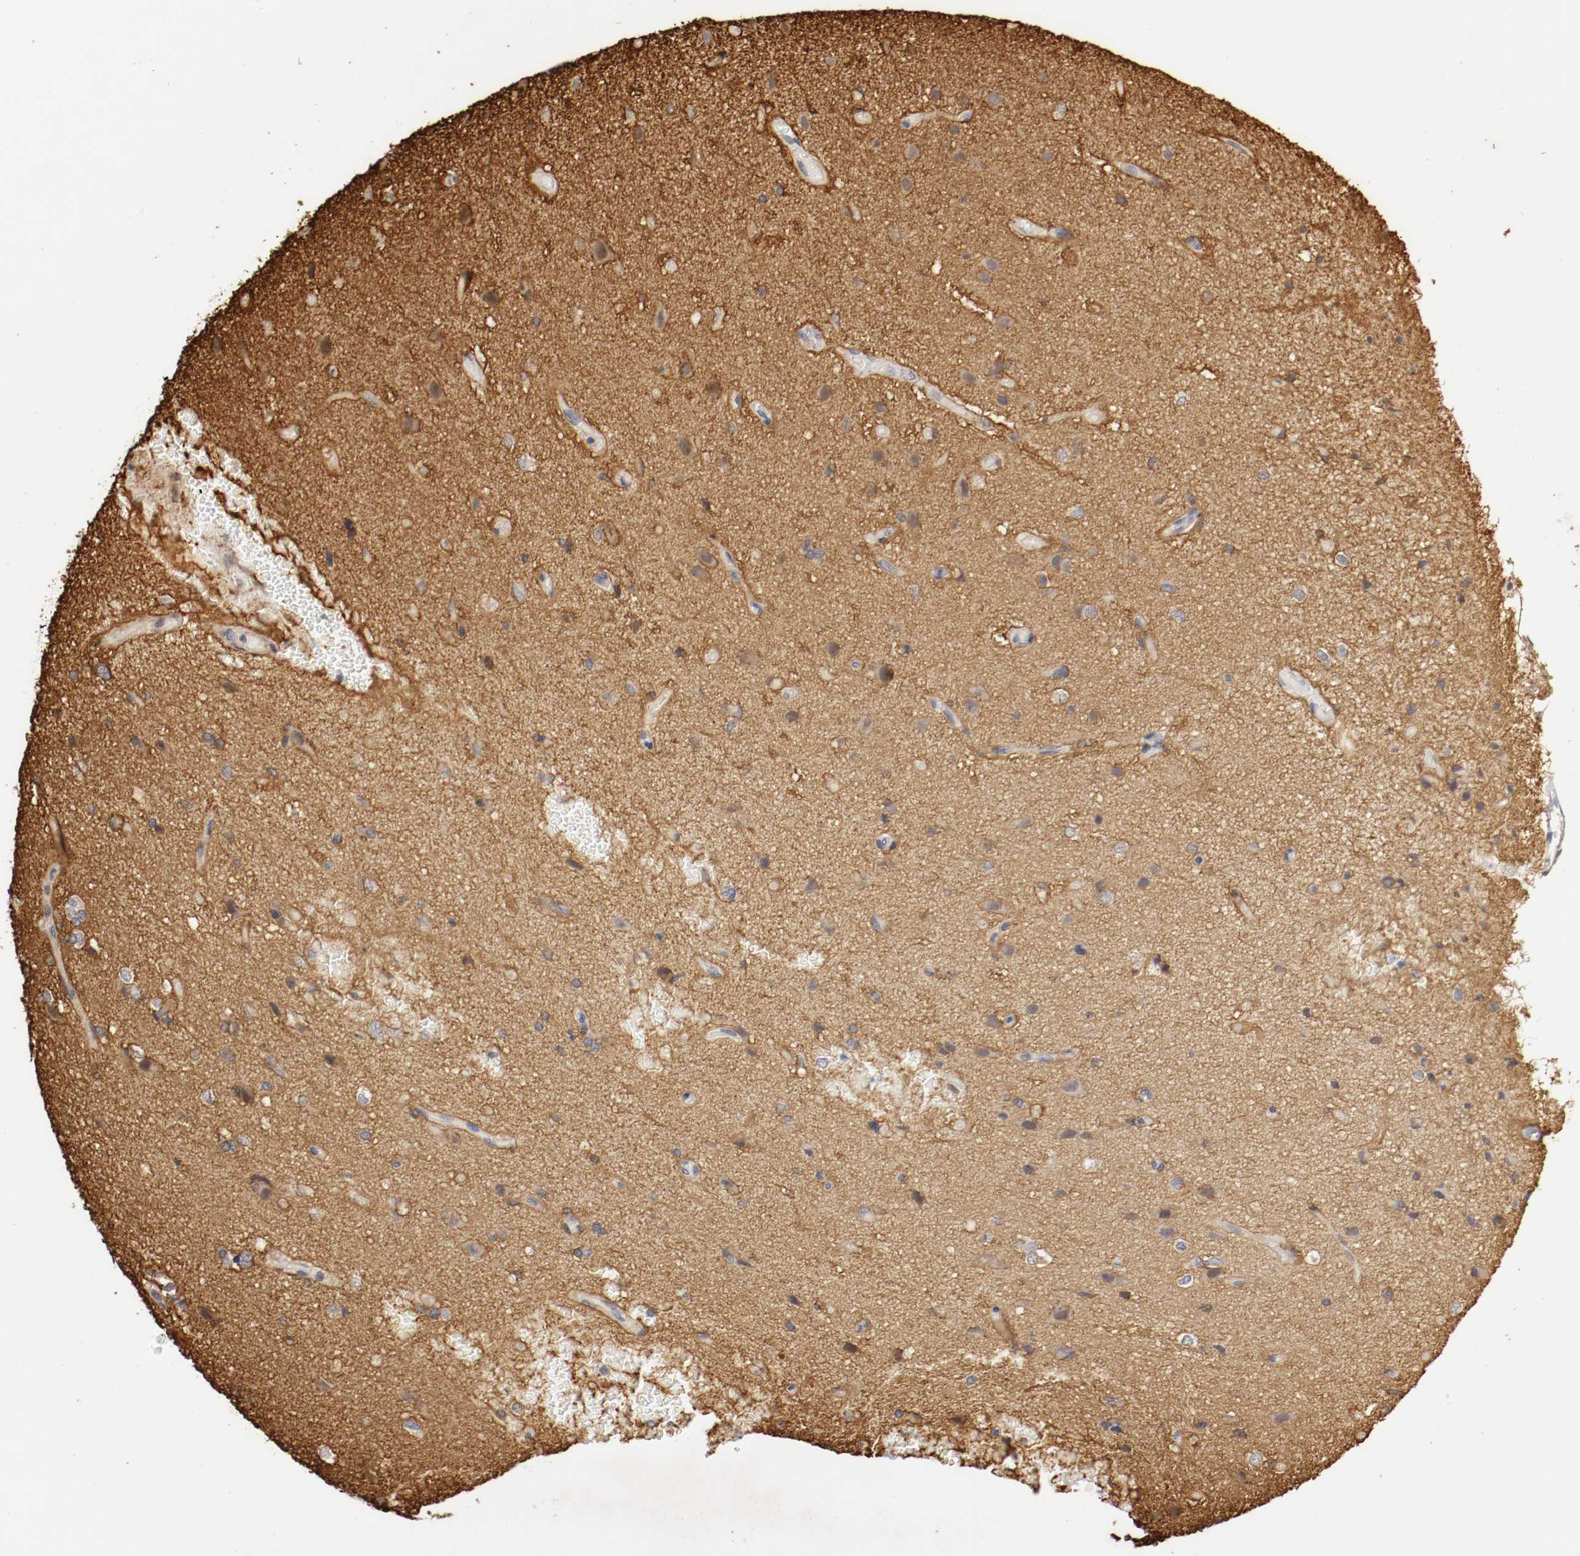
{"staining": {"intensity": "weak", "quantity": "25%-75%", "location": "cytoplasmic/membranous"}, "tissue": "glioma", "cell_type": "Tumor cells", "image_type": "cancer", "snomed": [{"axis": "morphology", "description": "Glioma, malignant, High grade"}, {"axis": "topography", "description": "Brain"}], "caption": "Immunohistochemistry micrograph of human high-grade glioma (malignant) stained for a protein (brown), which displays low levels of weak cytoplasmic/membranous expression in approximately 25%-75% of tumor cells.", "gene": "TNFRSF1B", "patient": {"sex": "male", "age": 47}}